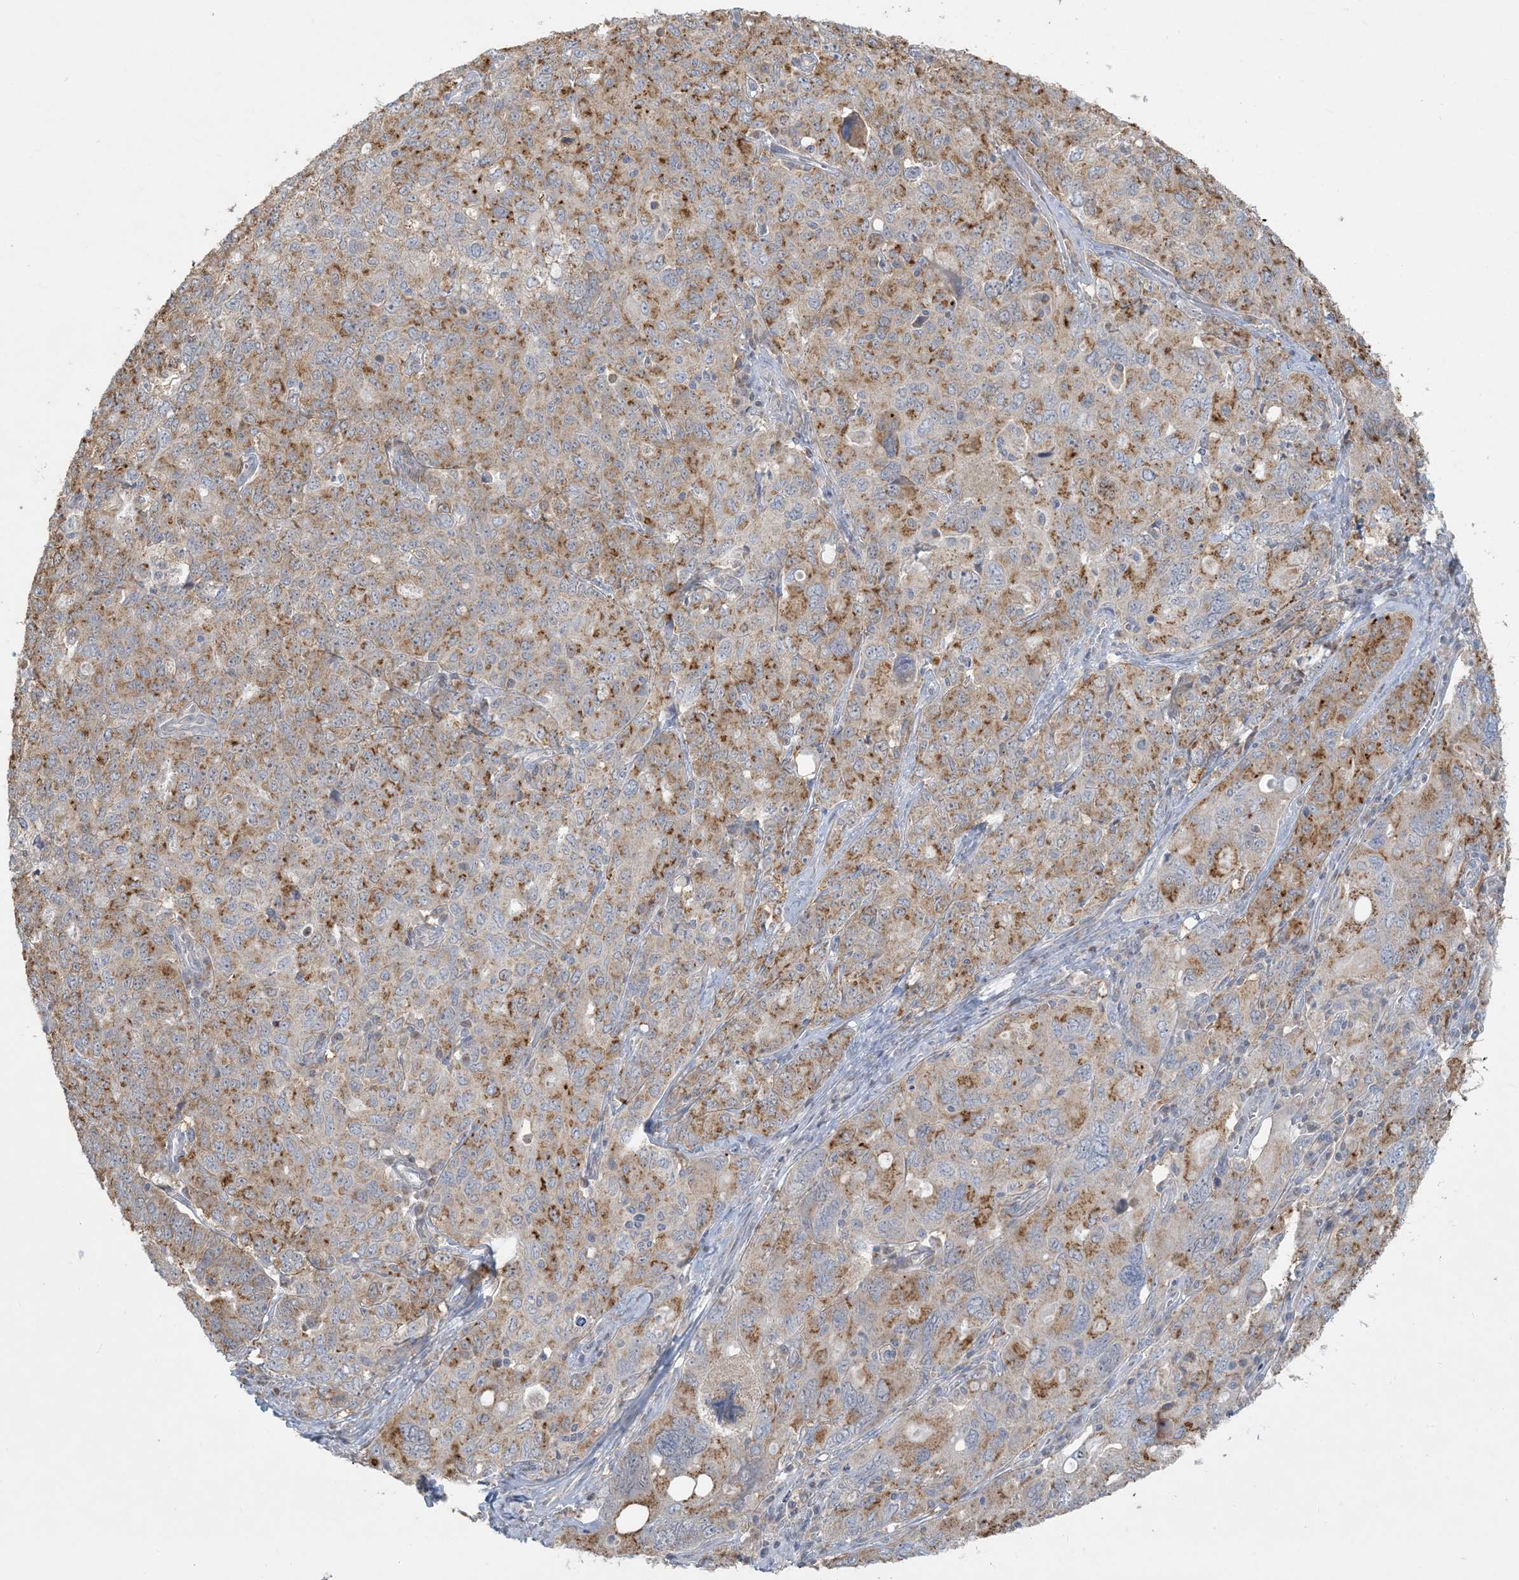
{"staining": {"intensity": "moderate", "quantity": ">75%", "location": "cytoplasmic/membranous"}, "tissue": "ovarian cancer", "cell_type": "Tumor cells", "image_type": "cancer", "snomed": [{"axis": "morphology", "description": "Carcinoma, endometroid"}, {"axis": "topography", "description": "Ovary"}], "caption": "Protein staining of ovarian endometroid carcinoma tissue exhibits moderate cytoplasmic/membranous staining in about >75% of tumor cells.", "gene": "HACL1", "patient": {"sex": "female", "age": 62}}